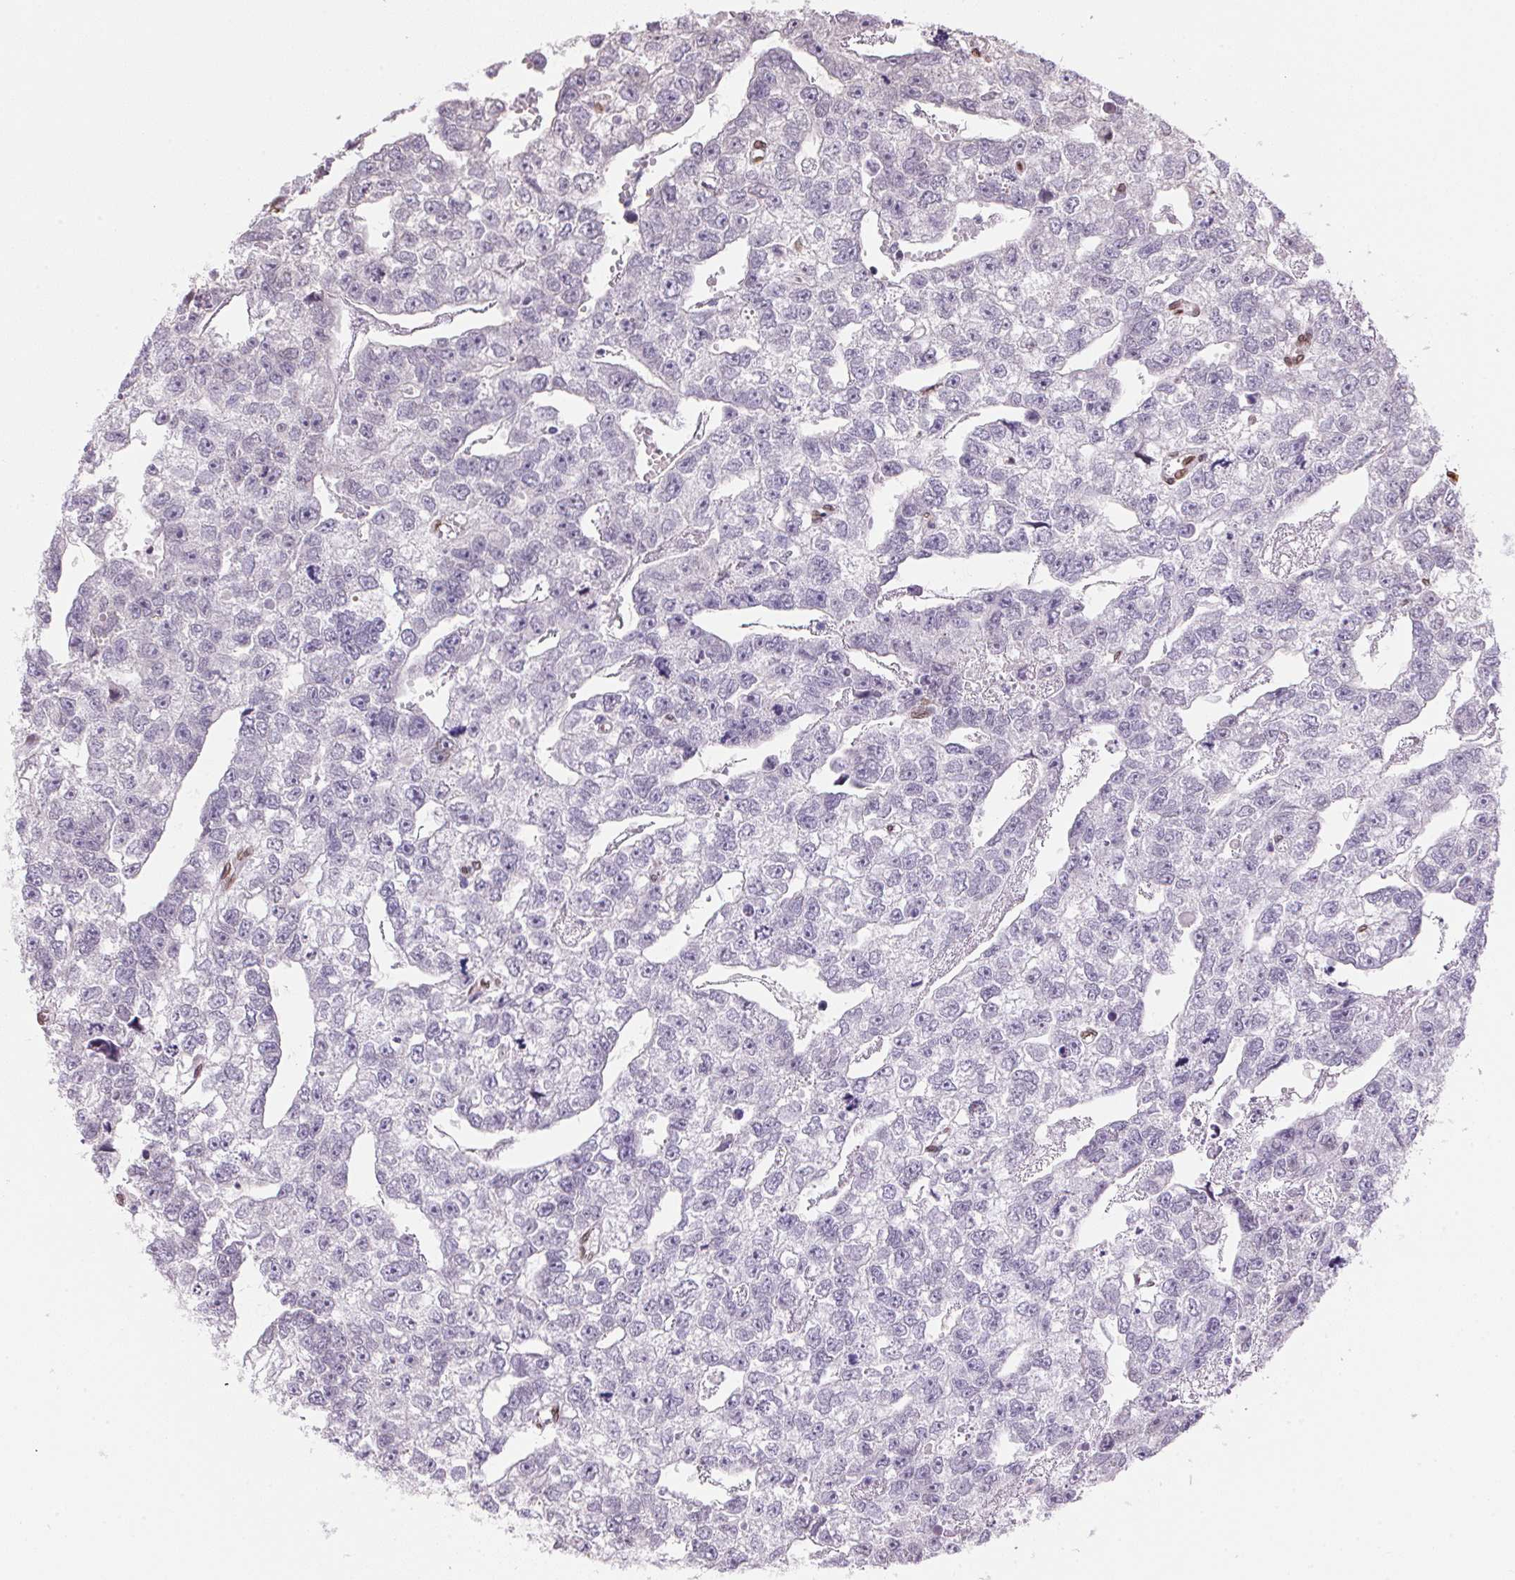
{"staining": {"intensity": "negative", "quantity": "none", "location": "none"}, "tissue": "testis cancer", "cell_type": "Tumor cells", "image_type": "cancer", "snomed": [{"axis": "morphology", "description": "Carcinoma, Embryonal, NOS"}, {"axis": "morphology", "description": "Teratoma, malignant, NOS"}, {"axis": "topography", "description": "Testis"}], "caption": "There is no significant staining in tumor cells of testis cancer (embryonal carcinoma).", "gene": "TMEM175", "patient": {"sex": "male", "age": 44}}